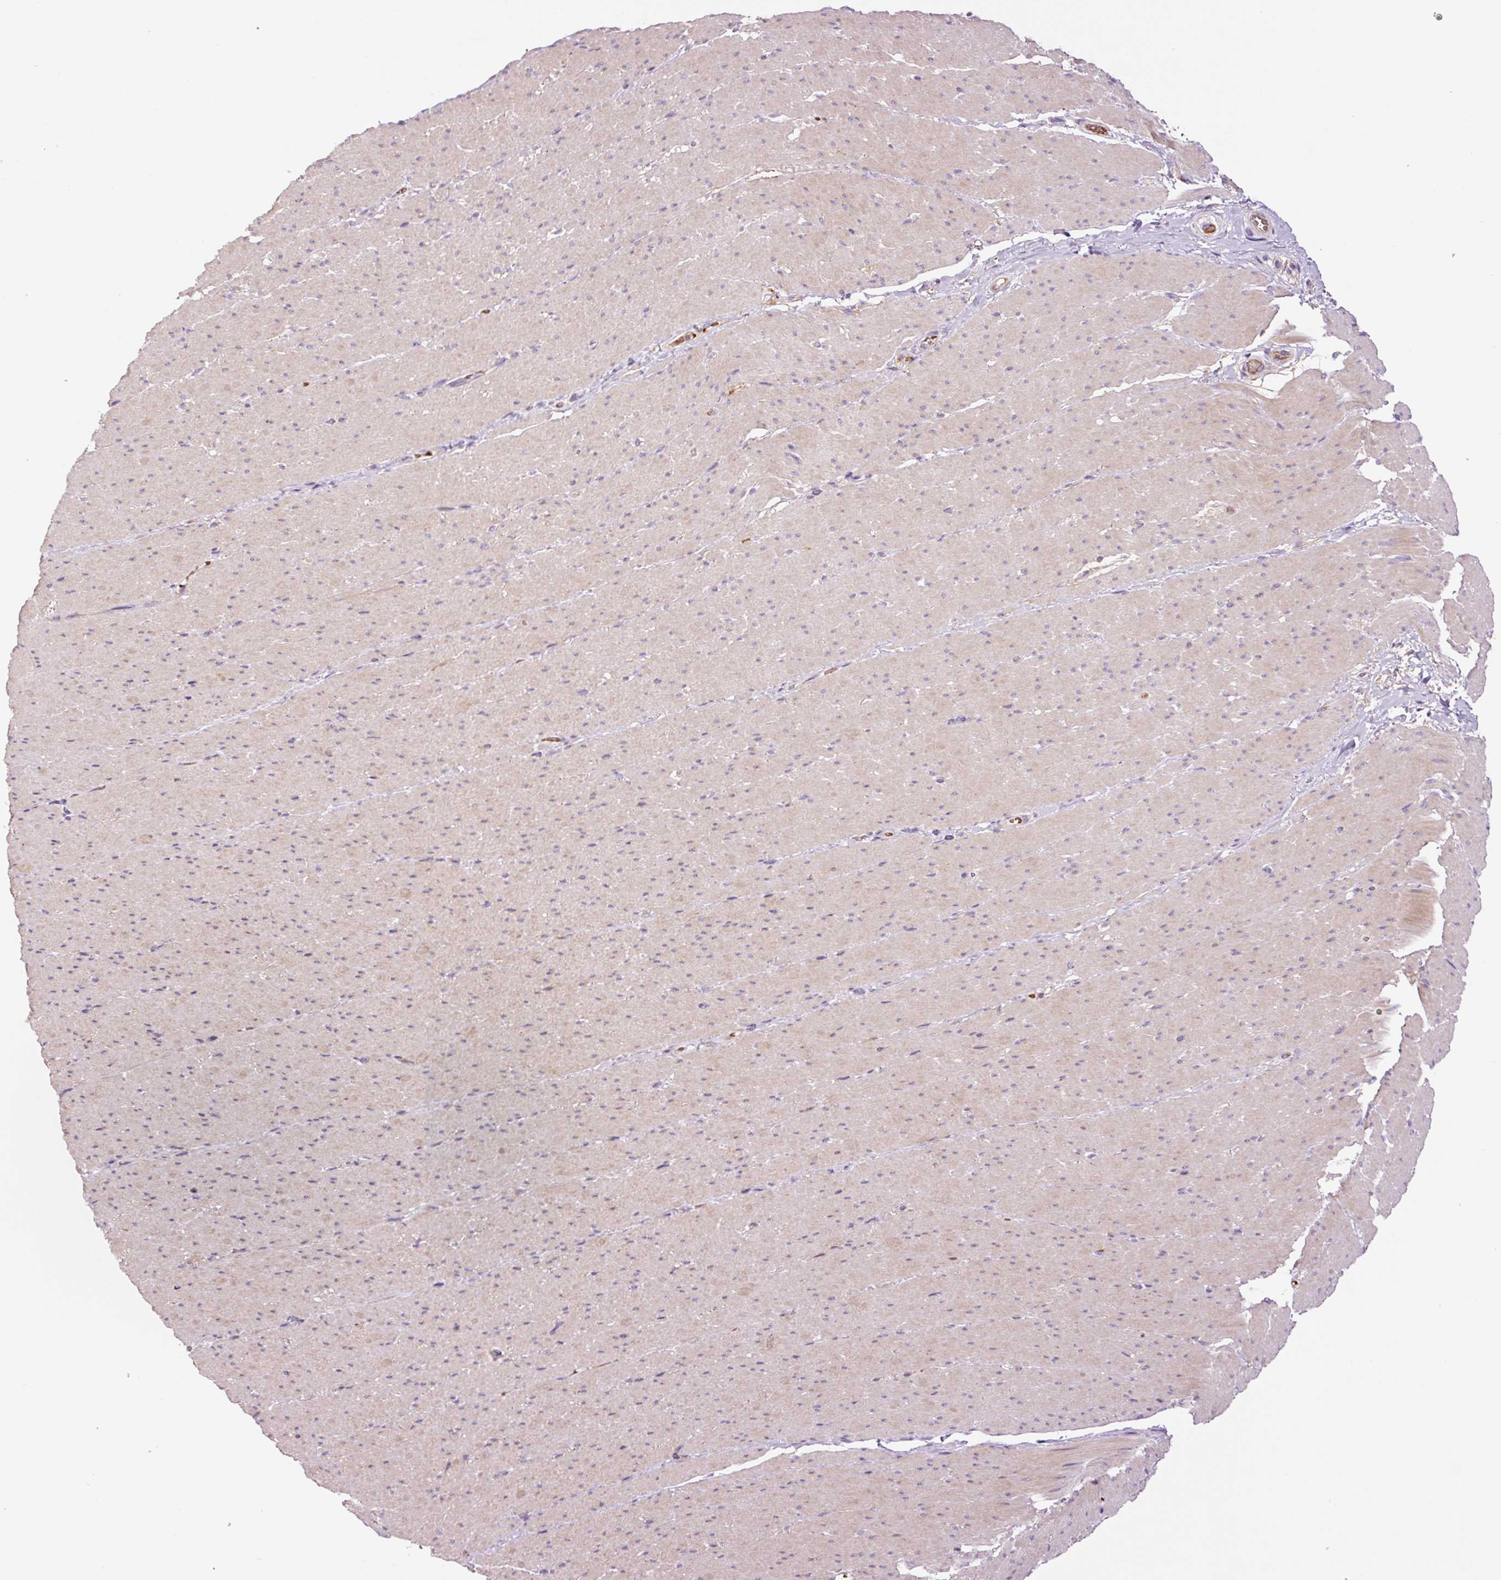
{"staining": {"intensity": "moderate", "quantity": "25%-75%", "location": "cytoplasmic/membranous"}, "tissue": "smooth muscle", "cell_type": "Smooth muscle cells", "image_type": "normal", "snomed": [{"axis": "morphology", "description": "Normal tissue, NOS"}, {"axis": "topography", "description": "Smooth muscle"}, {"axis": "topography", "description": "Rectum"}], "caption": "Immunohistochemical staining of normal smooth muscle reveals medium levels of moderate cytoplasmic/membranous expression in about 25%-75% of smooth muscle cells.", "gene": "TMEM235", "patient": {"sex": "male", "age": 53}}